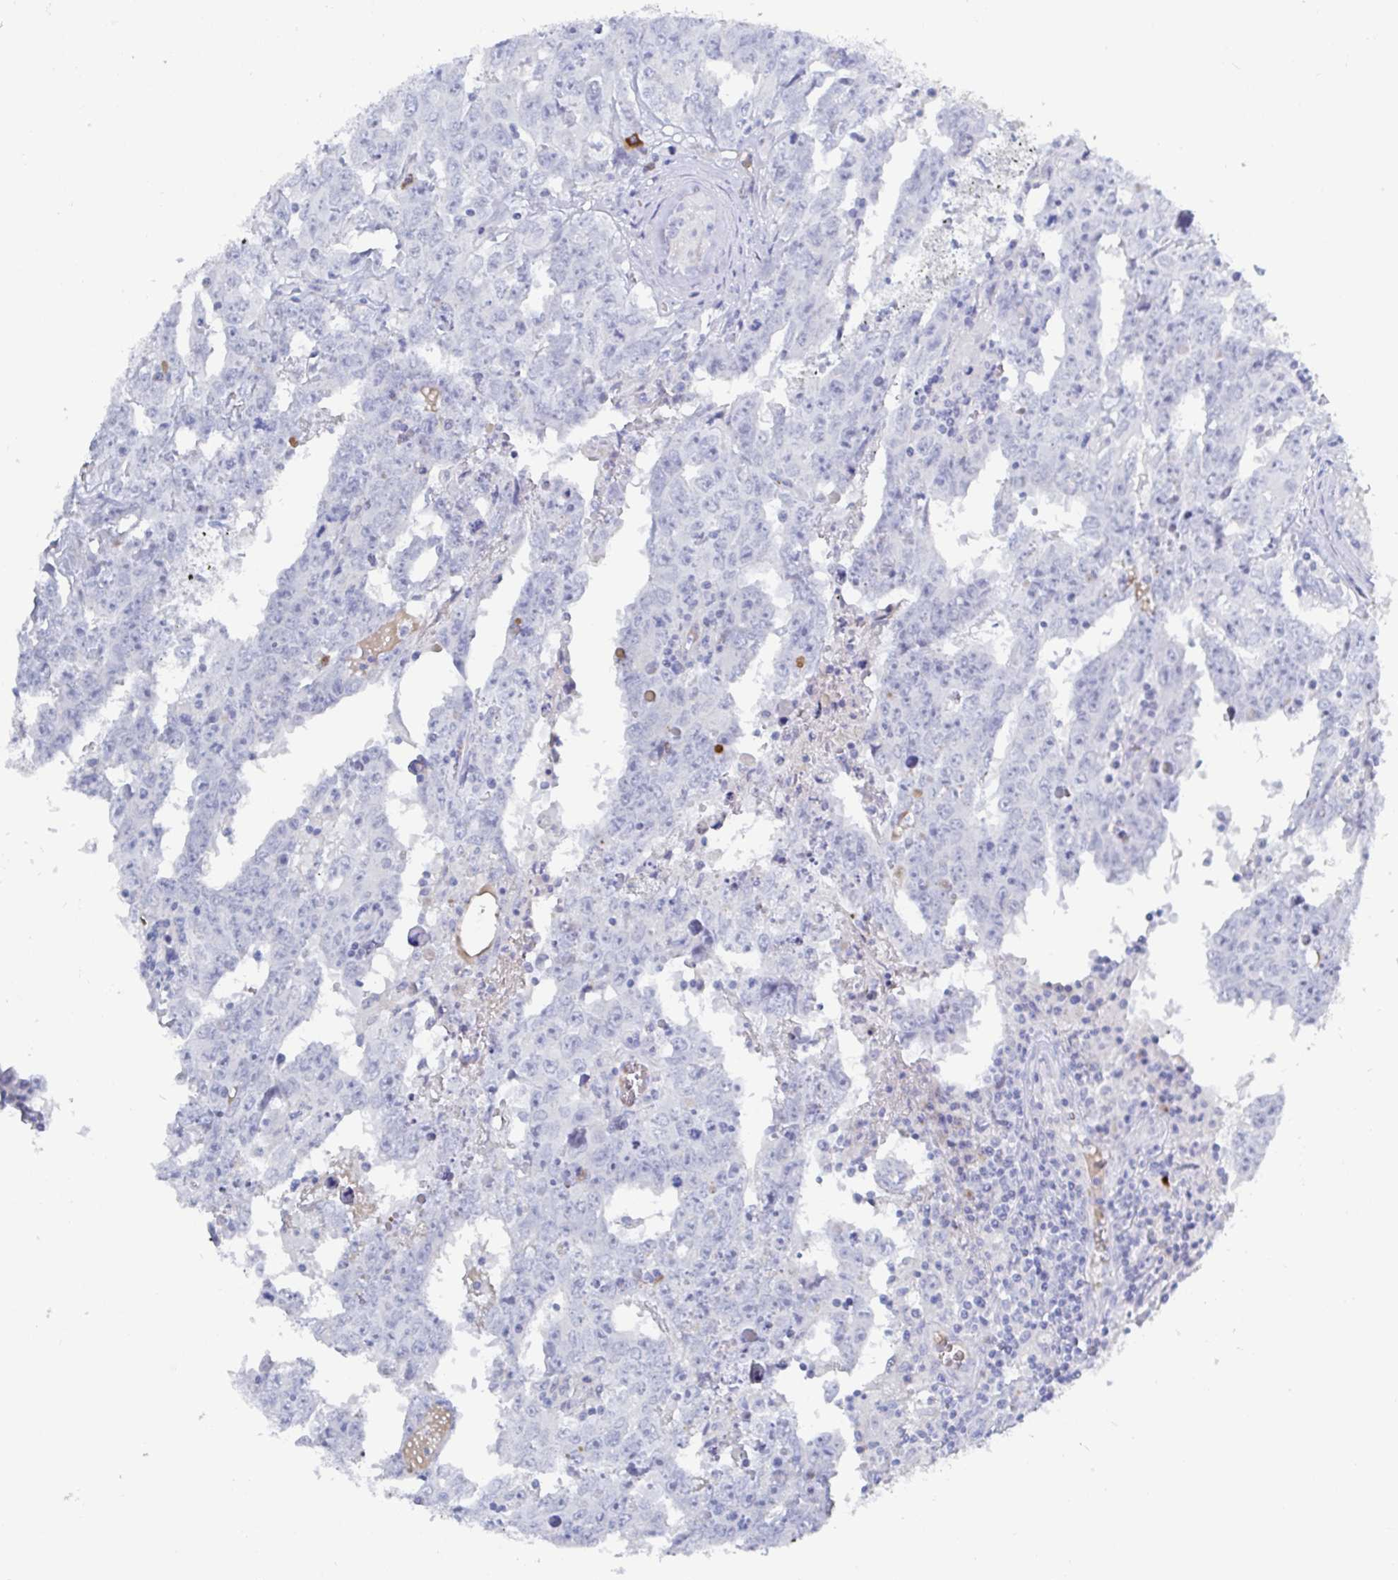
{"staining": {"intensity": "negative", "quantity": "none", "location": "none"}, "tissue": "testis cancer", "cell_type": "Tumor cells", "image_type": "cancer", "snomed": [{"axis": "morphology", "description": "Carcinoma, Embryonal, NOS"}, {"axis": "topography", "description": "Testis"}], "caption": "This is an immunohistochemistry photomicrograph of embryonal carcinoma (testis). There is no positivity in tumor cells.", "gene": "OR2A4", "patient": {"sex": "male", "age": 22}}